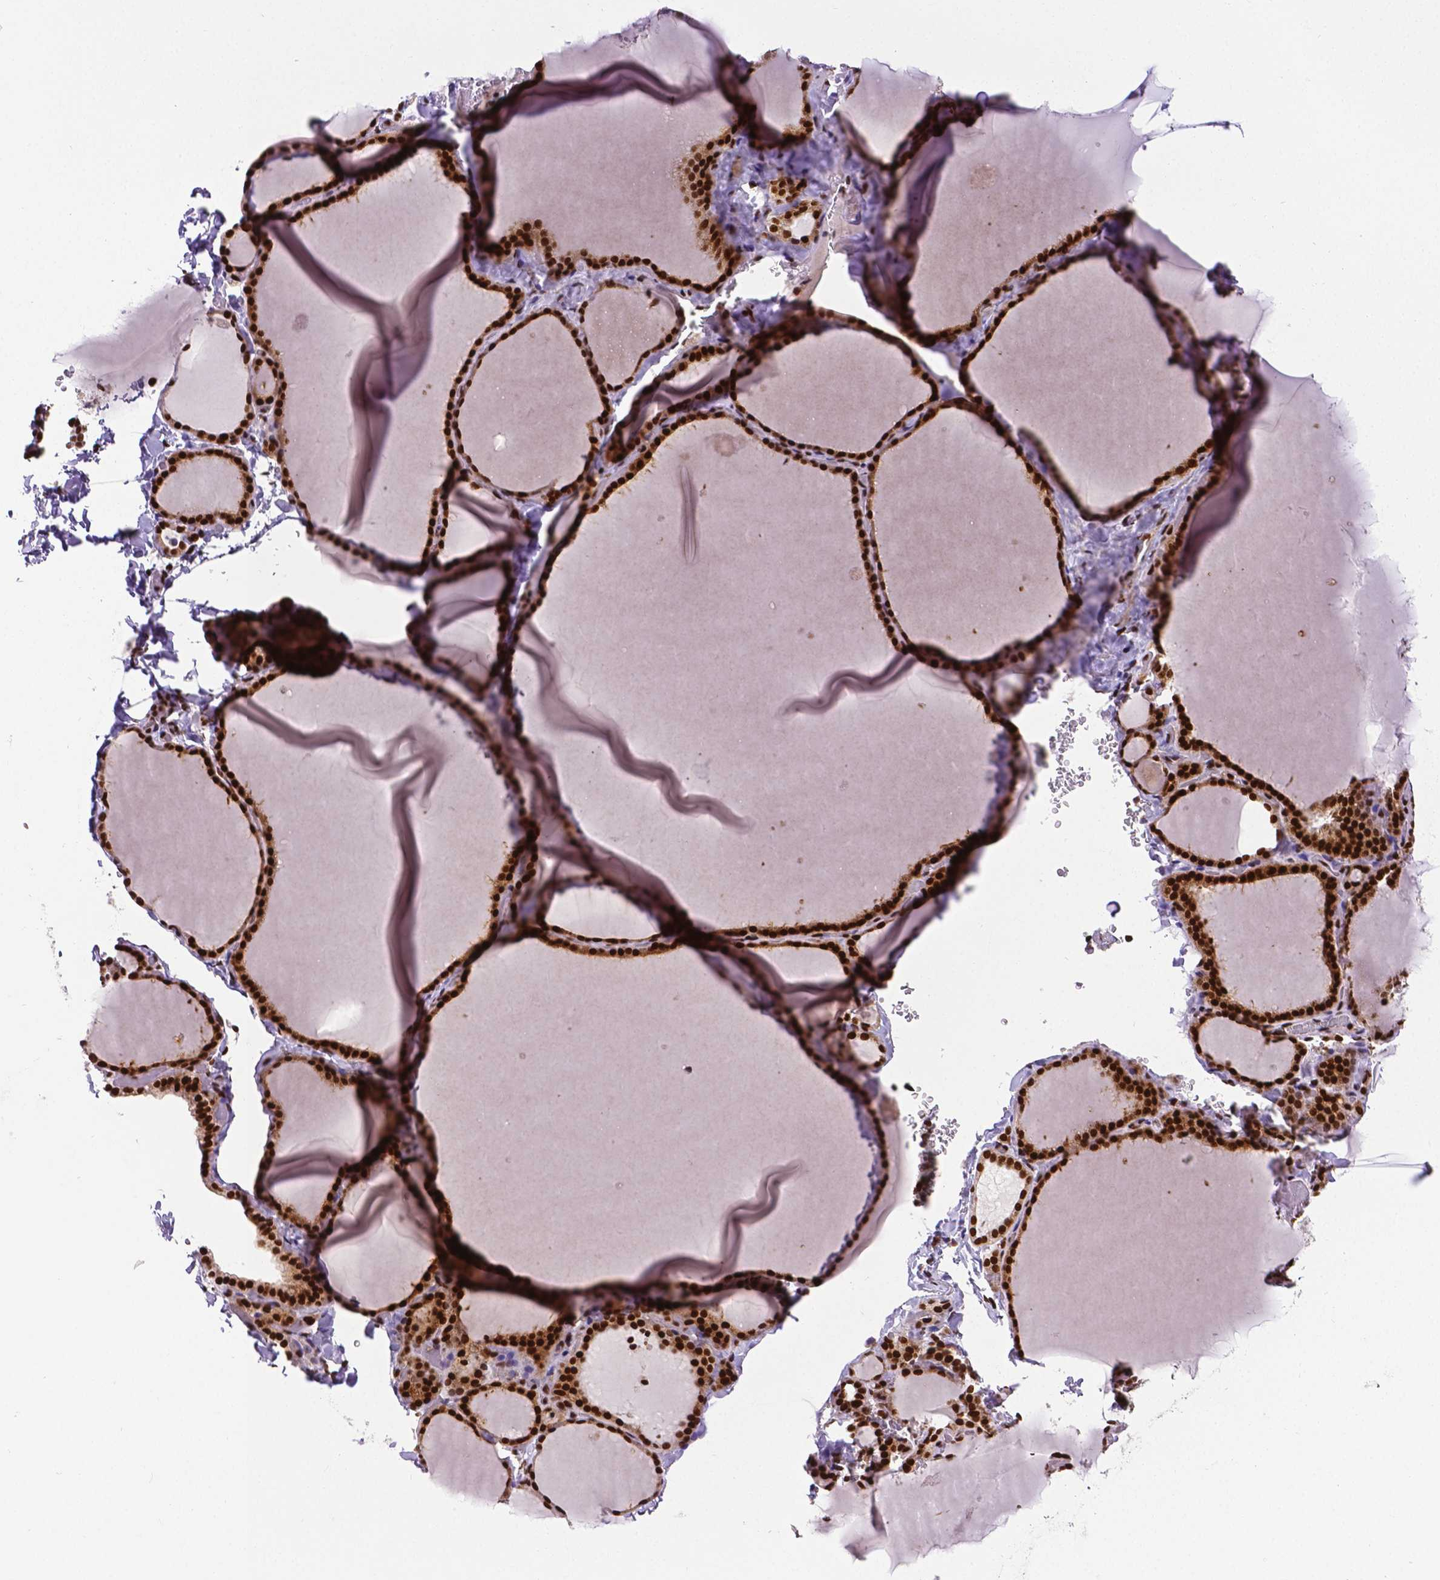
{"staining": {"intensity": "strong", "quantity": ">75%", "location": "nuclear"}, "tissue": "thyroid gland", "cell_type": "Glandular cells", "image_type": "normal", "snomed": [{"axis": "morphology", "description": "Normal tissue, NOS"}, {"axis": "topography", "description": "Thyroid gland"}], "caption": "Immunohistochemical staining of unremarkable thyroid gland shows >75% levels of strong nuclear protein positivity in about >75% of glandular cells. The staining was performed using DAB to visualize the protein expression in brown, while the nuclei were stained in blue with hematoxylin (Magnification: 20x).", "gene": "CTCF", "patient": {"sex": "female", "age": 22}}